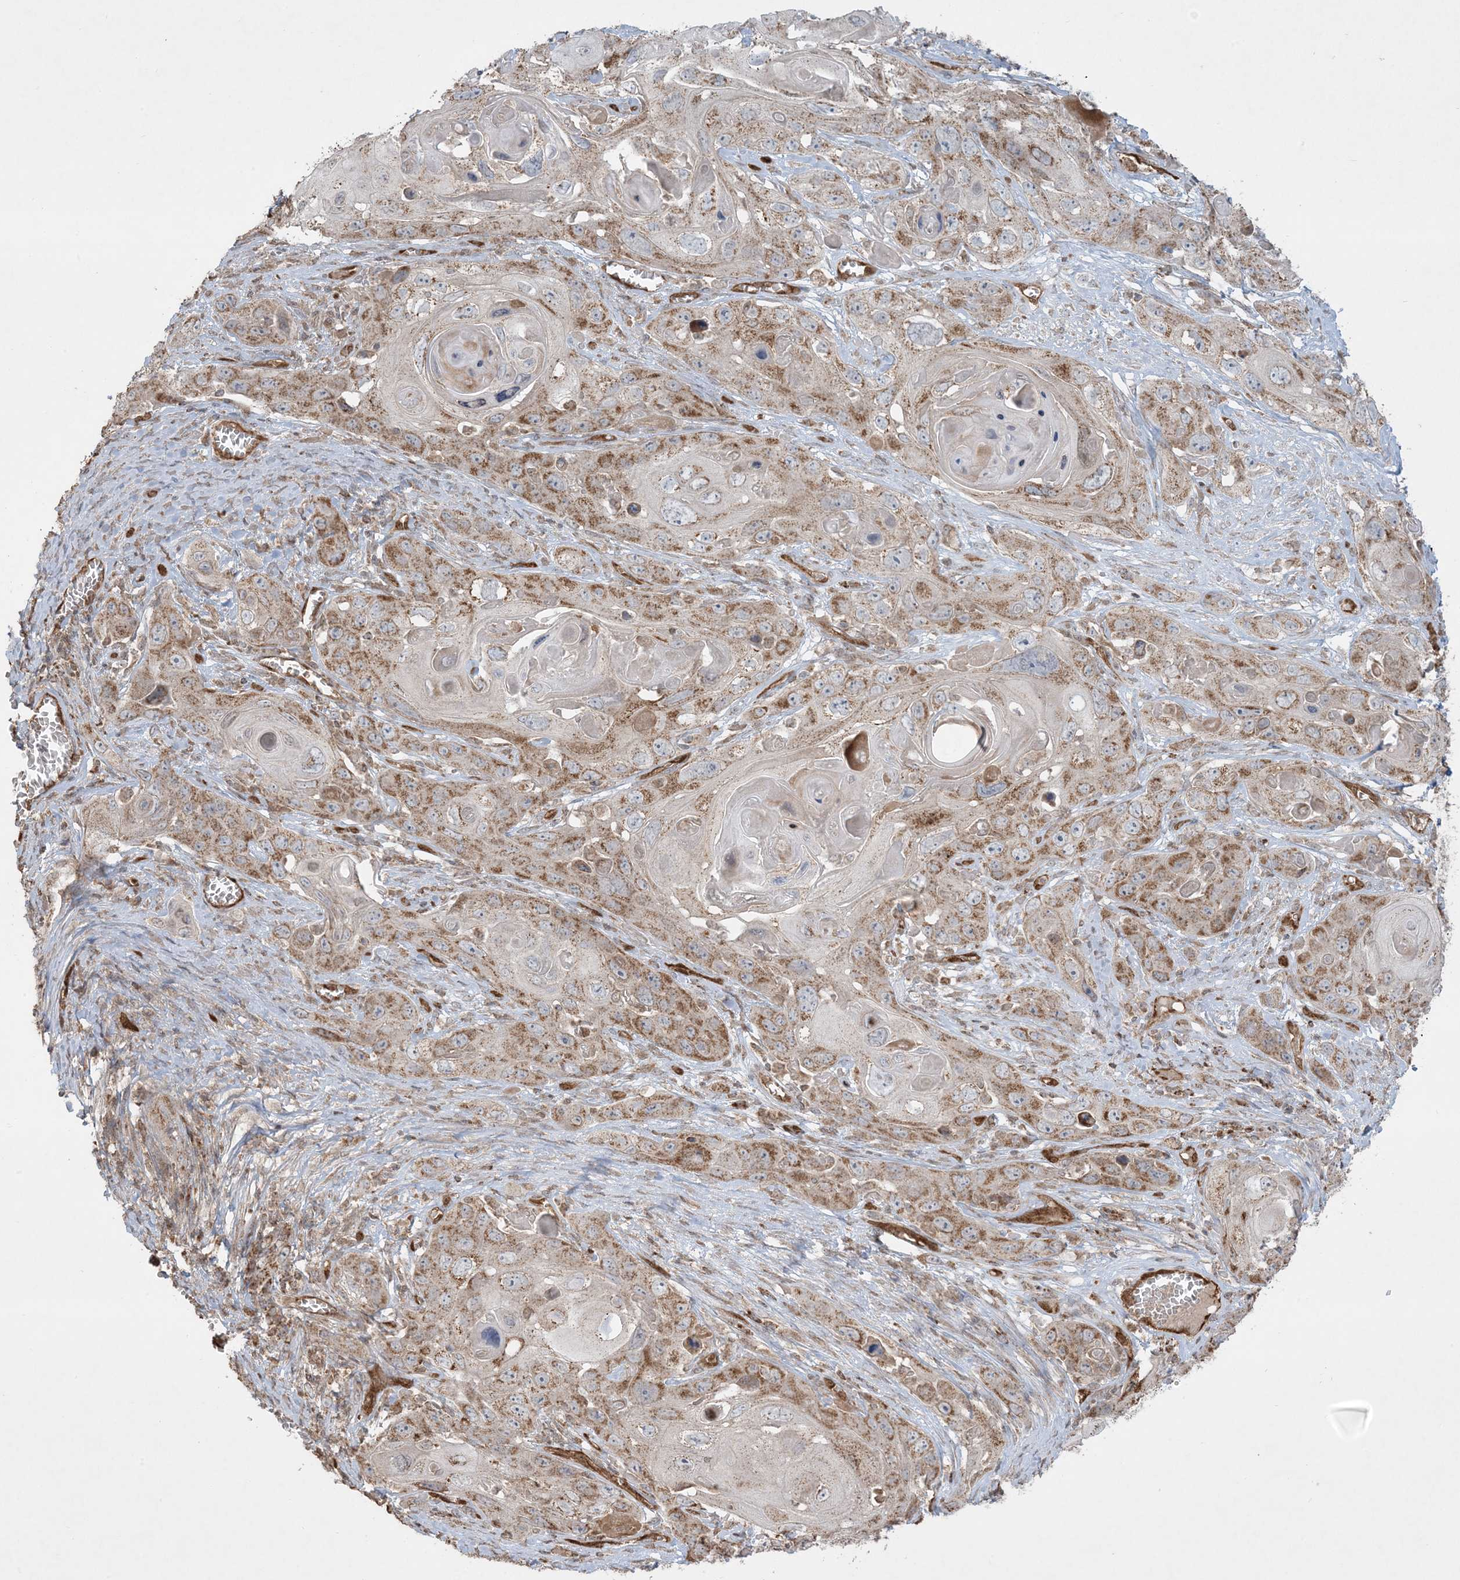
{"staining": {"intensity": "moderate", "quantity": ">75%", "location": "cytoplasmic/membranous"}, "tissue": "skin cancer", "cell_type": "Tumor cells", "image_type": "cancer", "snomed": [{"axis": "morphology", "description": "Squamous cell carcinoma, NOS"}, {"axis": "topography", "description": "Skin"}], "caption": "Skin cancer was stained to show a protein in brown. There is medium levels of moderate cytoplasmic/membranous staining in about >75% of tumor cells.", "gene": "PPM1F", "patient": {"sex": "male", "age": 55}}